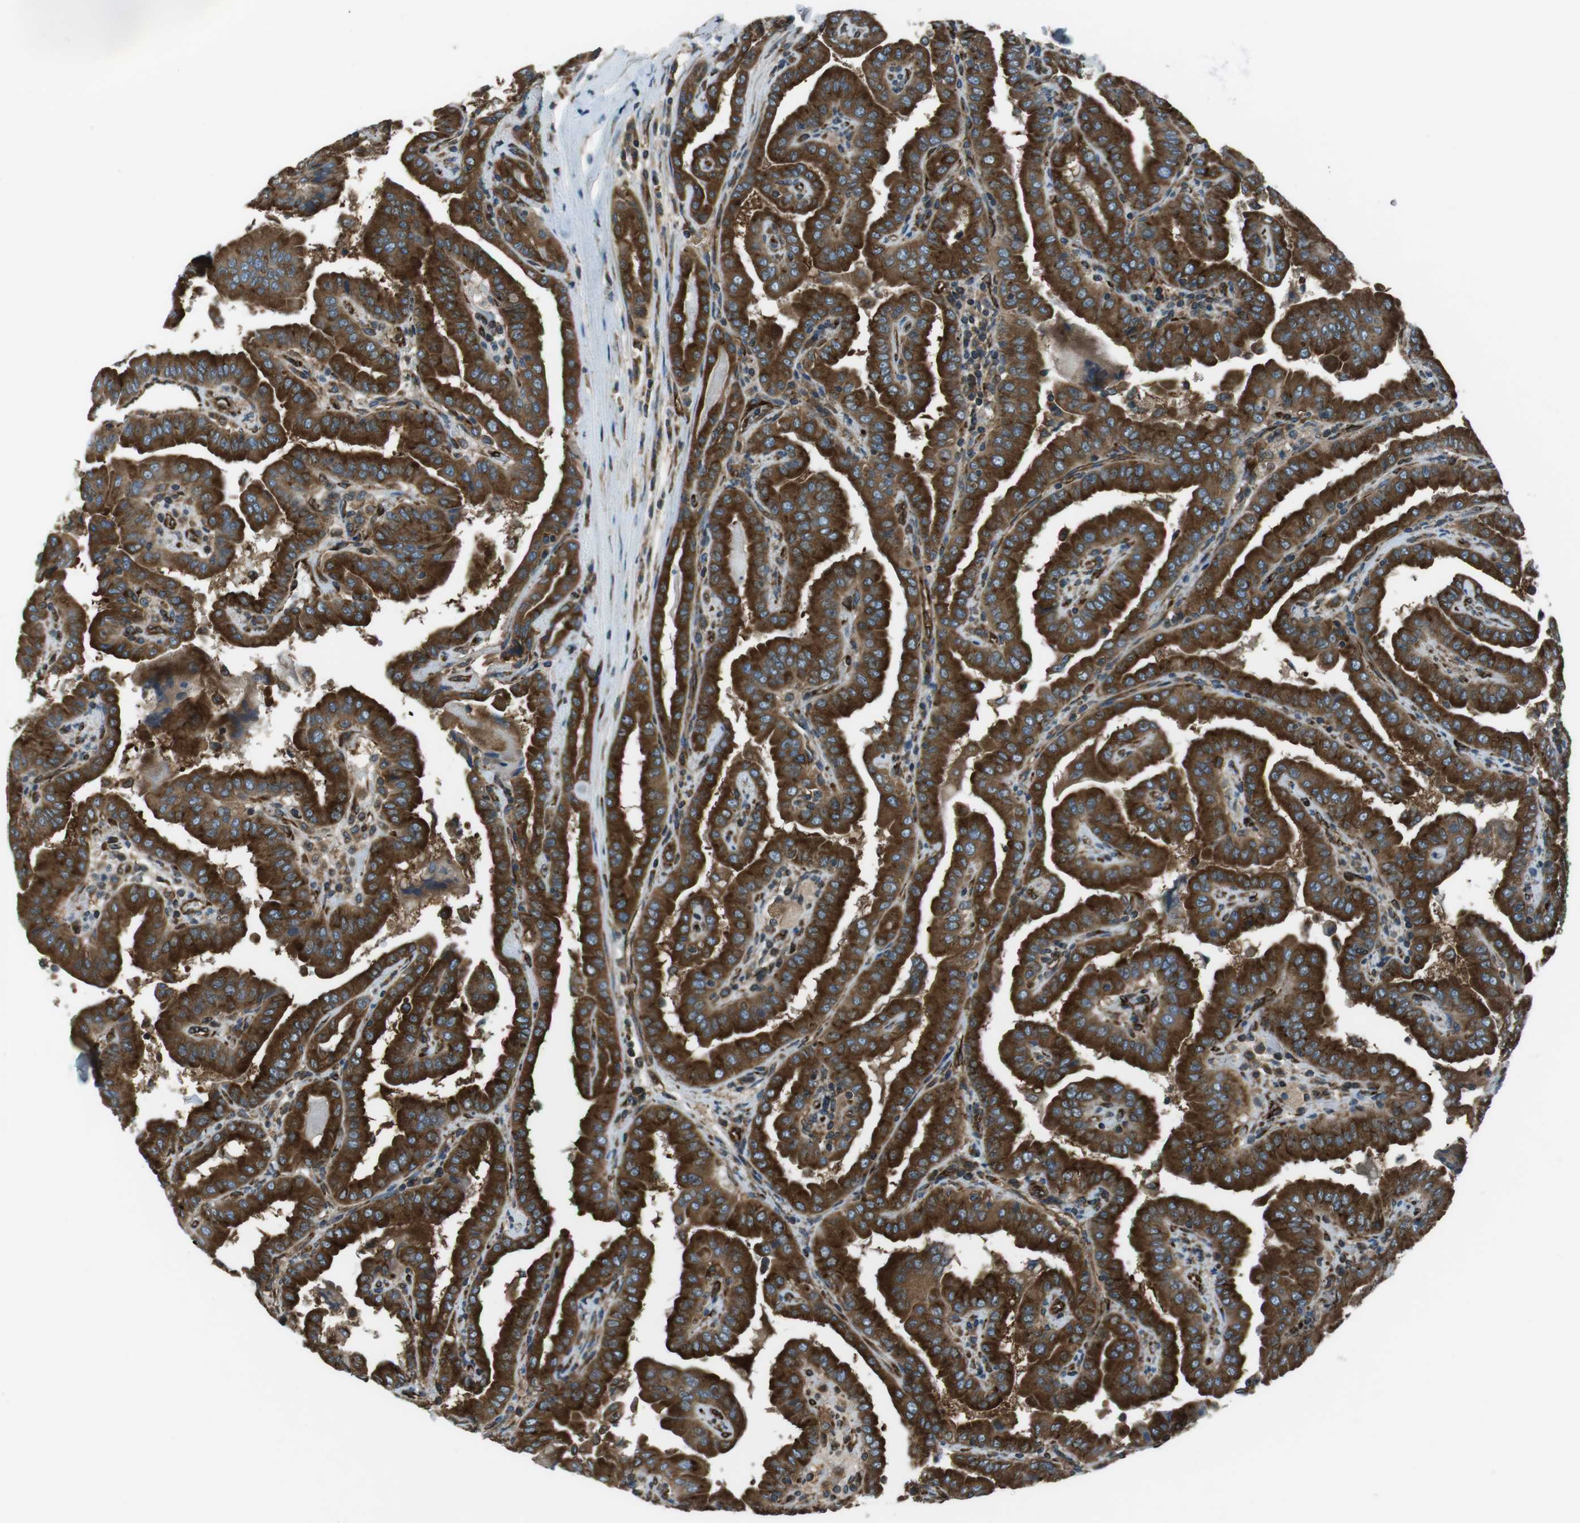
{"staining": {"intensity": "strong", "quantity": ">75%", "location": "cytoplasmic/membranous"}, "tissue": "thyroid cancer", "cell_type": "Tumor cells", "image_type": "cancer", "snomed": [{"axis": "morphology", "description": "Papillary adenocarcinoma, NOS"}, {"axis": "topography", "description": "Thyroid gland"}], "caption": "A high amount of strong cytoplasmic/membranous staining is identified in approximately >75% of tumor cells in thyroid papillary adenocarcinoma tissue.", "gene": "KTN1", "patient": {"sex": "male", "age": 33}}